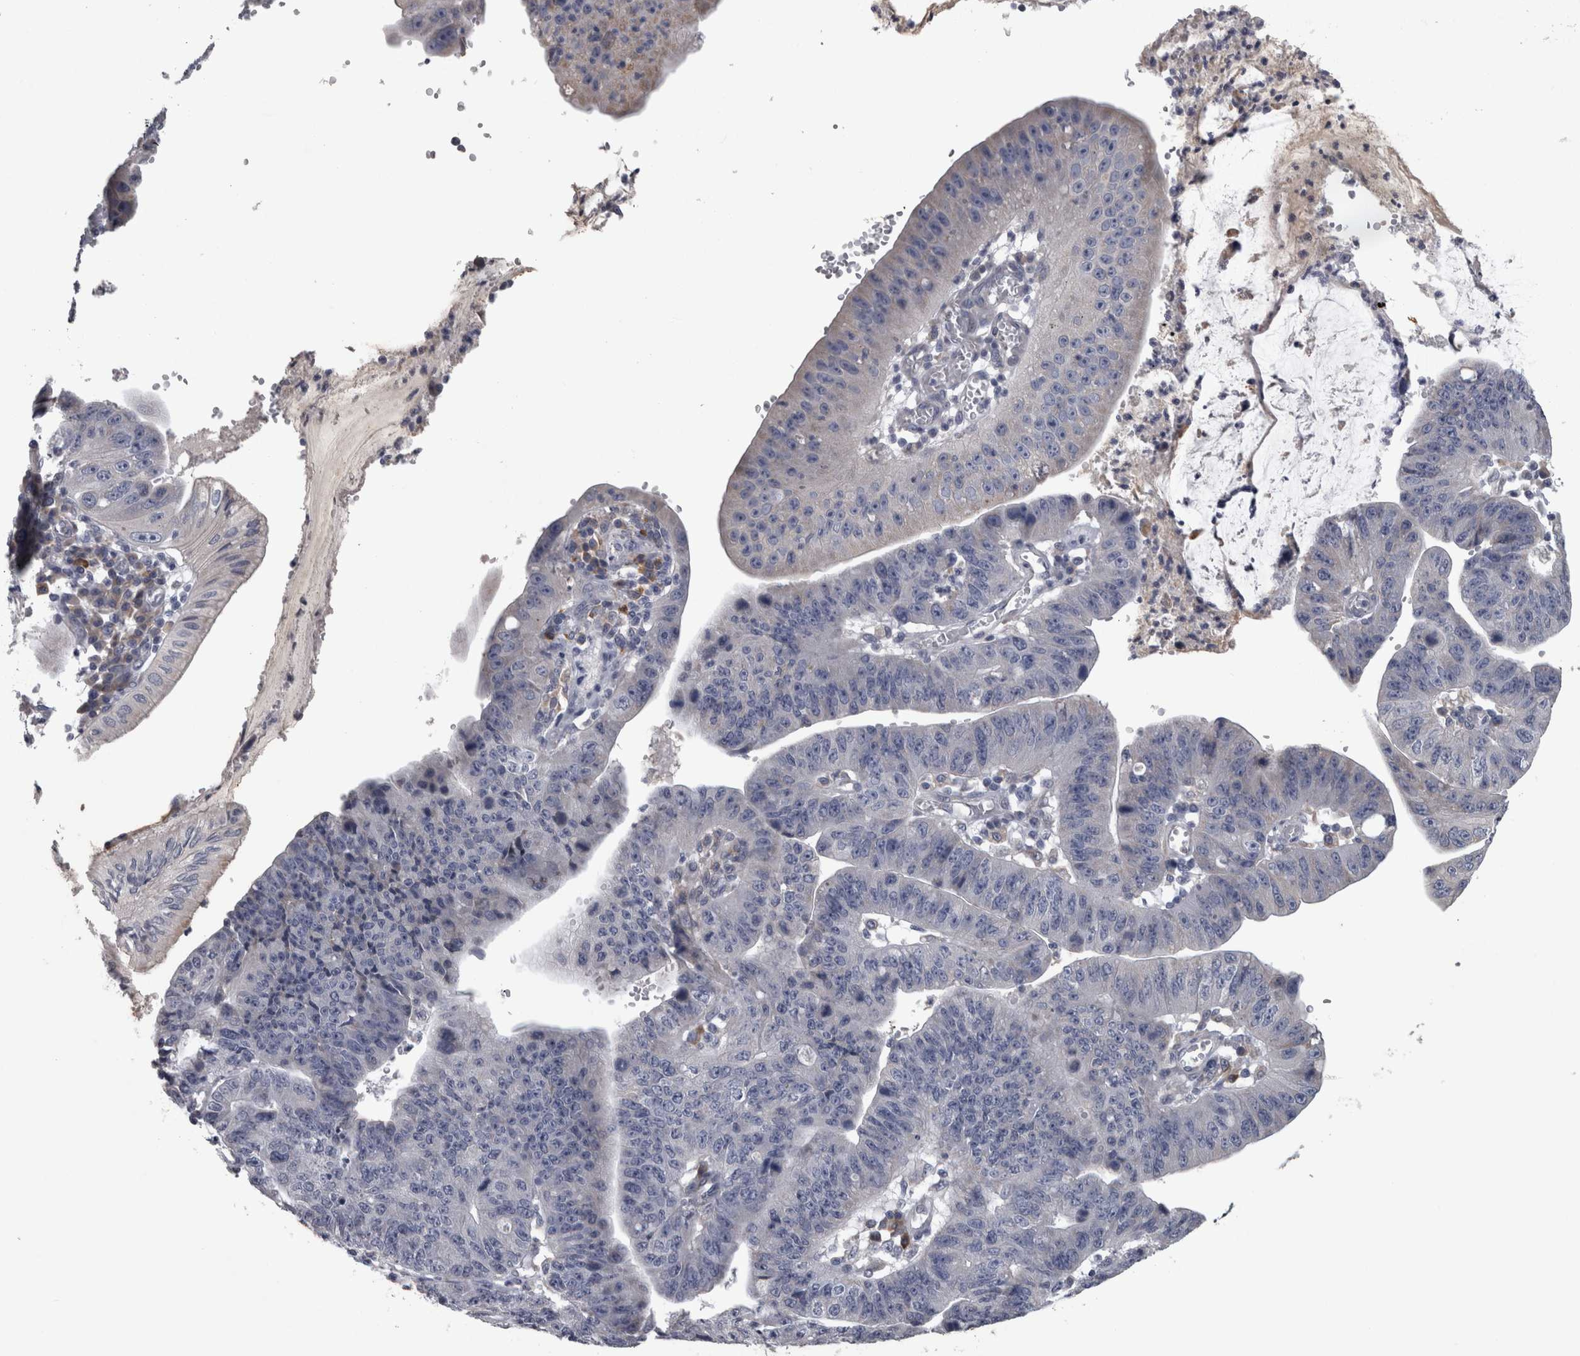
{"staining": {"intensity": "weak", "quantity": "<25%", "location": "cytoplasmic/membranous"}, "tissue": "stomach cancer", "cell_type": "Tumor cells", "image_type": "cancer", "snomed": [{"axis": "morphology", "description": "Adenocarcinoma, NOS"}, {"axis": "topography", "description": "Stomach"}], "caption": "Tumor cells are negative for brown protein staining in stomach cancer (adenocarcinoma). (DAB immunohistochemistry (IHC) visualized using brightfield microscopy, high magnification).", "gene": "DBT", "patient": {"sex": "male", "age": 59}}